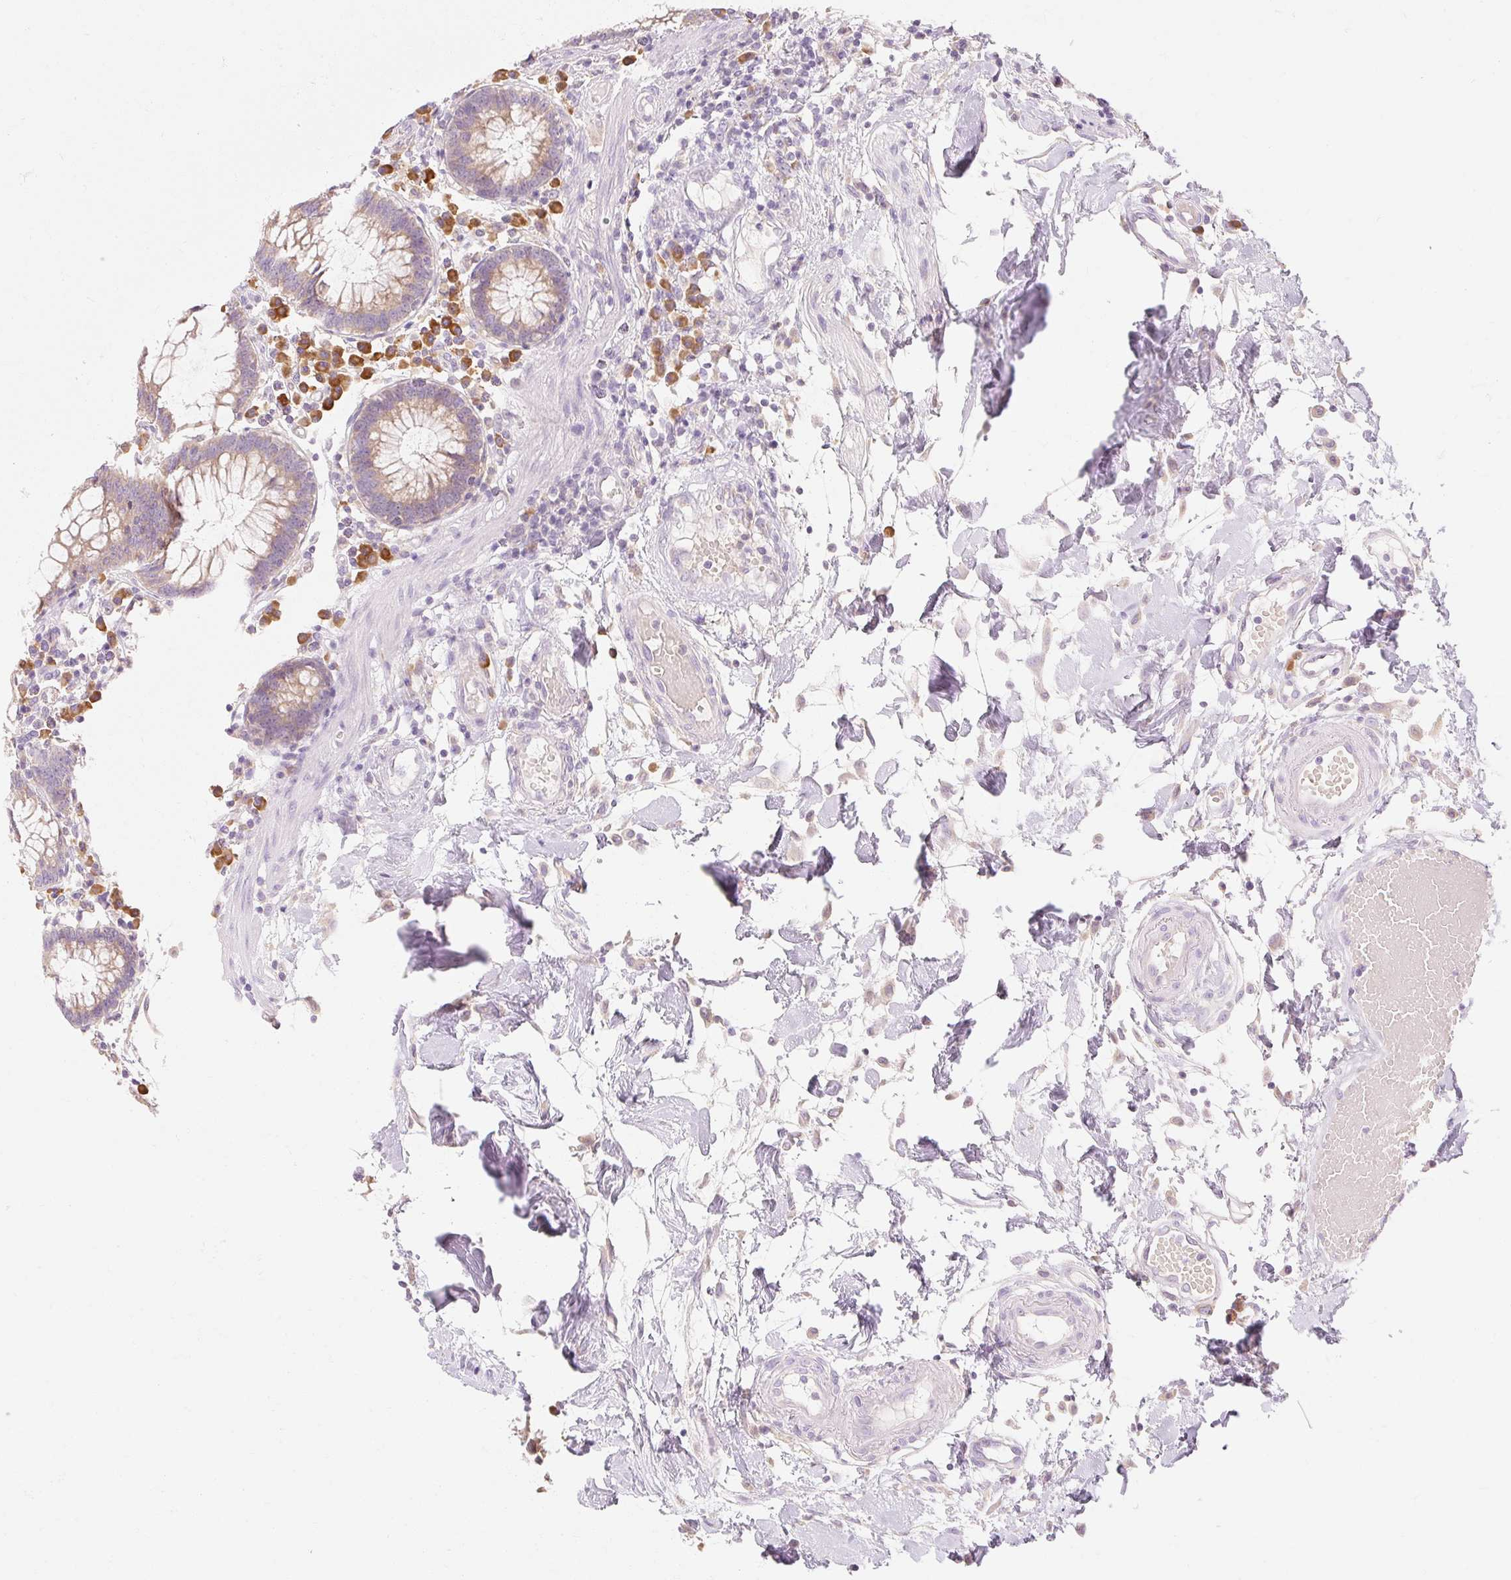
{"staining": {"intensity": "weak", "quantity": ">75%", "location": "cytoplasmic/membranous"}, "tissue": "colorectal cancer", "cell_type": "Tumor cells", "image_type": "cancer", "snomed": [{"axis": "morphology", "description": "Adenocarcinoma, NOS"}, {"axis": "topography", "description": "Colon"}], "caption": "This image exhibits immunohistochemistry staining of colorectal cancer (adenocarcinoma), with low weak cytoplasmic/membranous expression in about >75% of tumor cells.", "gene": "MYO1D", "patient": {"sex": "male", "age": 83}}